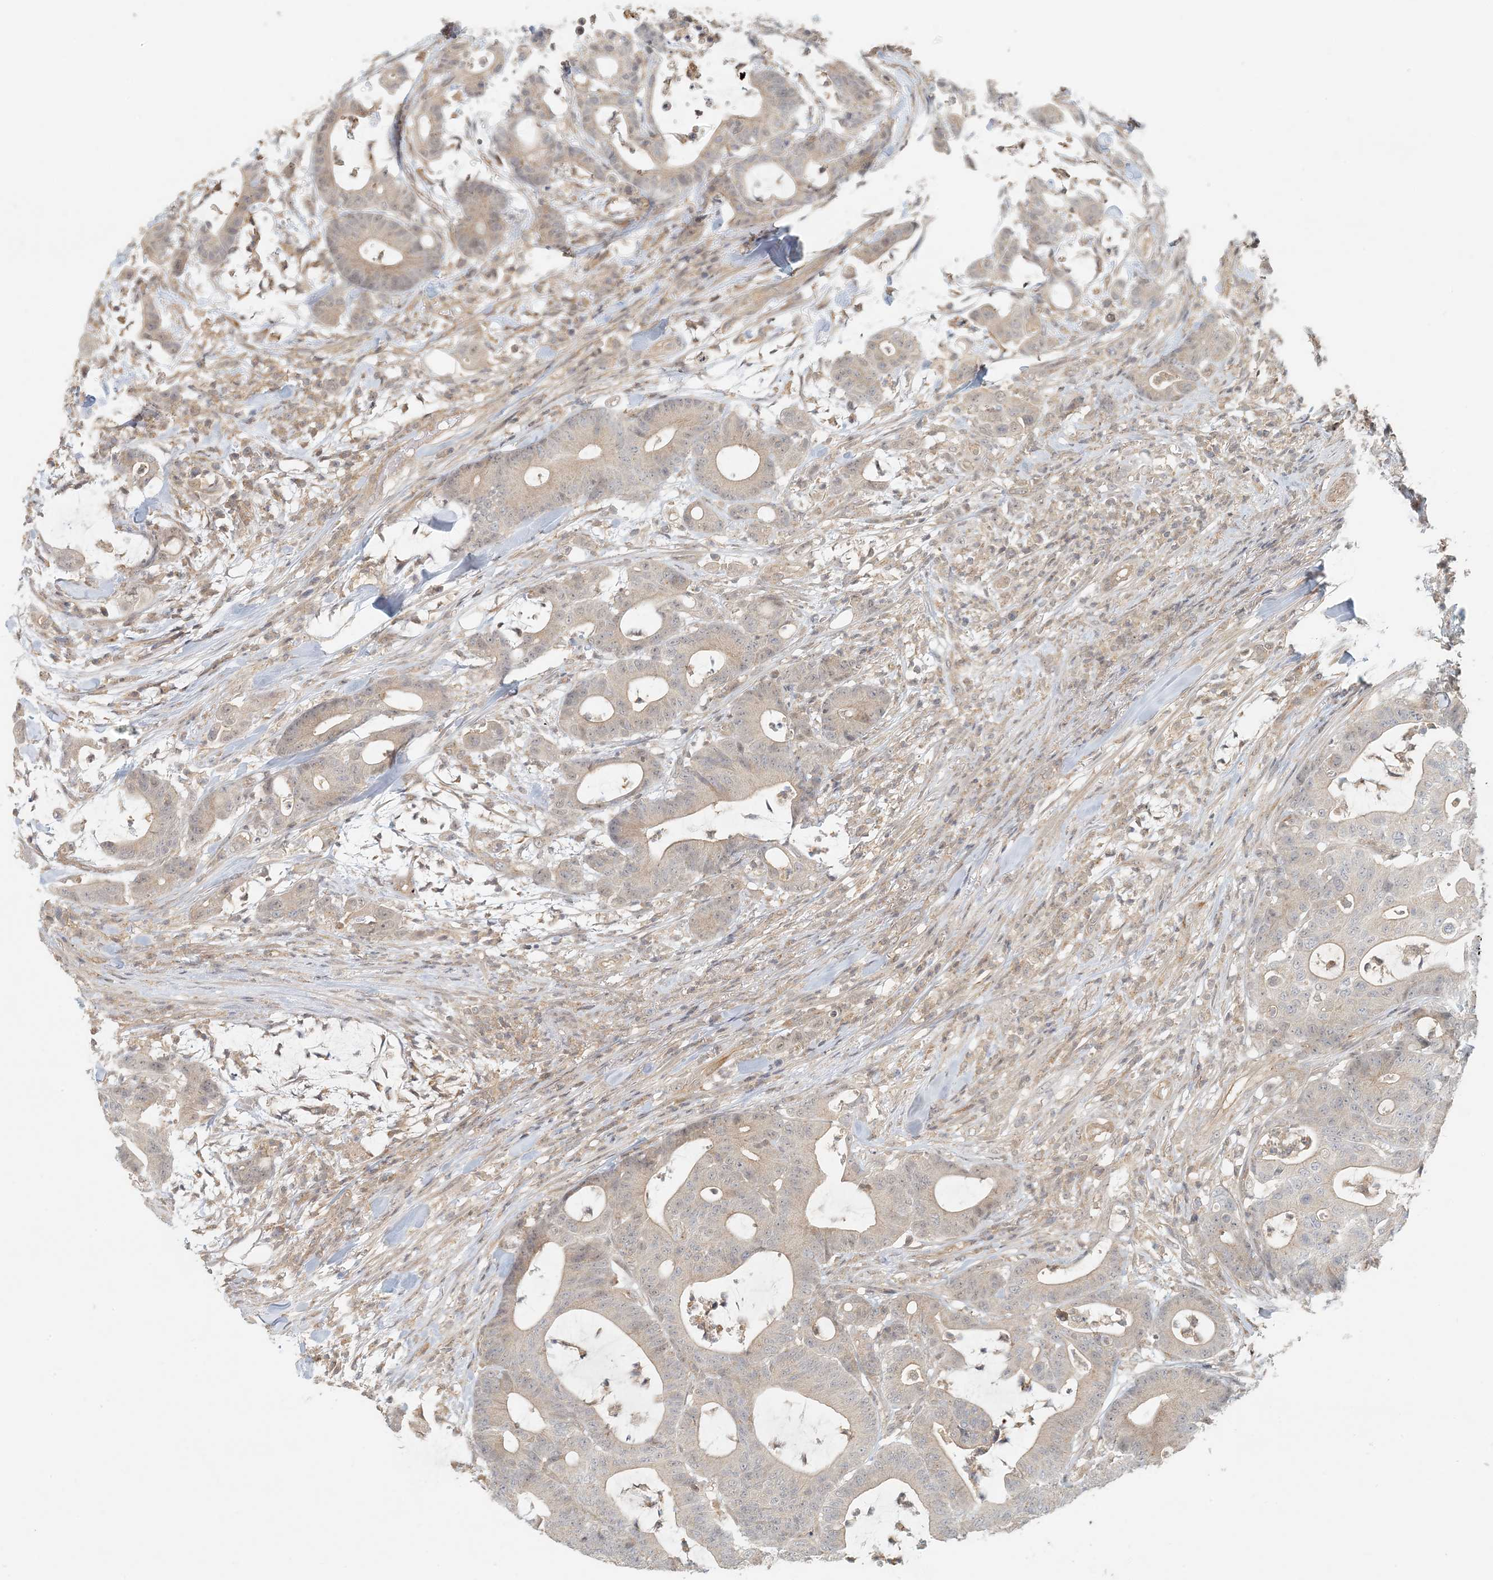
{"staining": {"intensity": "negative", "quantity": "none", "location": "none"}, "tissue": "colorectal cancer", "cell_type": "Tumor cells", "image_type": "cancer", "snomed": [{"axis": "morphology", "description": "Adenocarcinoma, NOS"}, {"axis": "topography", "description": "Colon"}], "caption": "Tumor cells show no significant expression in colorectal cancer.", "gene": "OBI1", "patient": {"sex": "female", "age": 84}}